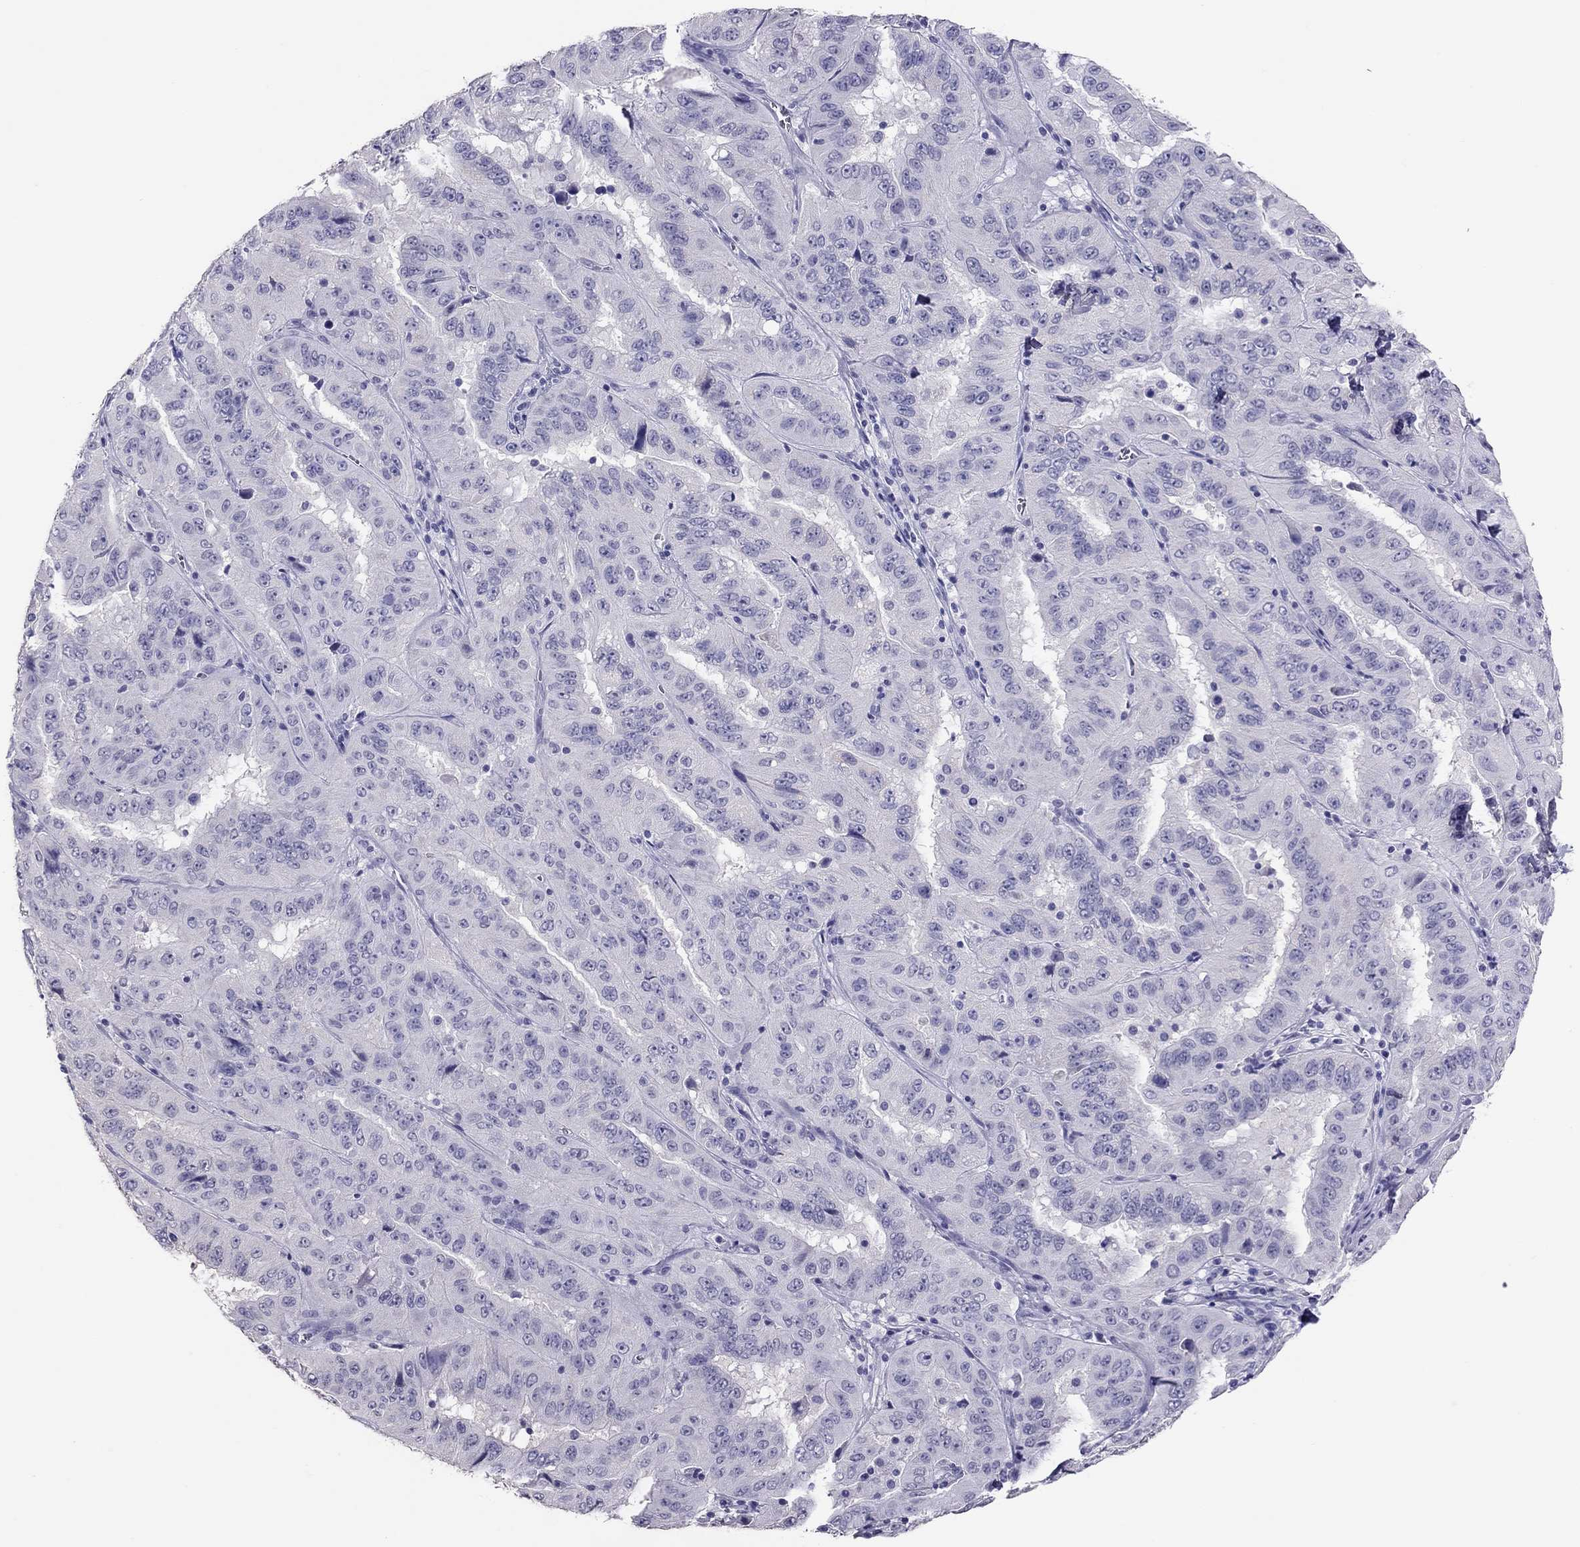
{"staining": {"intensity": "negative", "quantity": "none", "location": "none"}, "tissue": "pancreatic cancer", "cell_type": "Tumor cells", "image_type": "cancer", "snomed": [{"axis": "morphology", "description": "Adenocarcinoma, NOS"}, {"axis": "topography", "description": "Pancreas"}], "caption": "An IHC histopathology image of pancreatic adenocarcinoma is shown. There is no staining in tumor cells of pancreatic adenocarcinoma.", "gene": "PSMB11", "patient": {"sex": "male", "age": 63}}